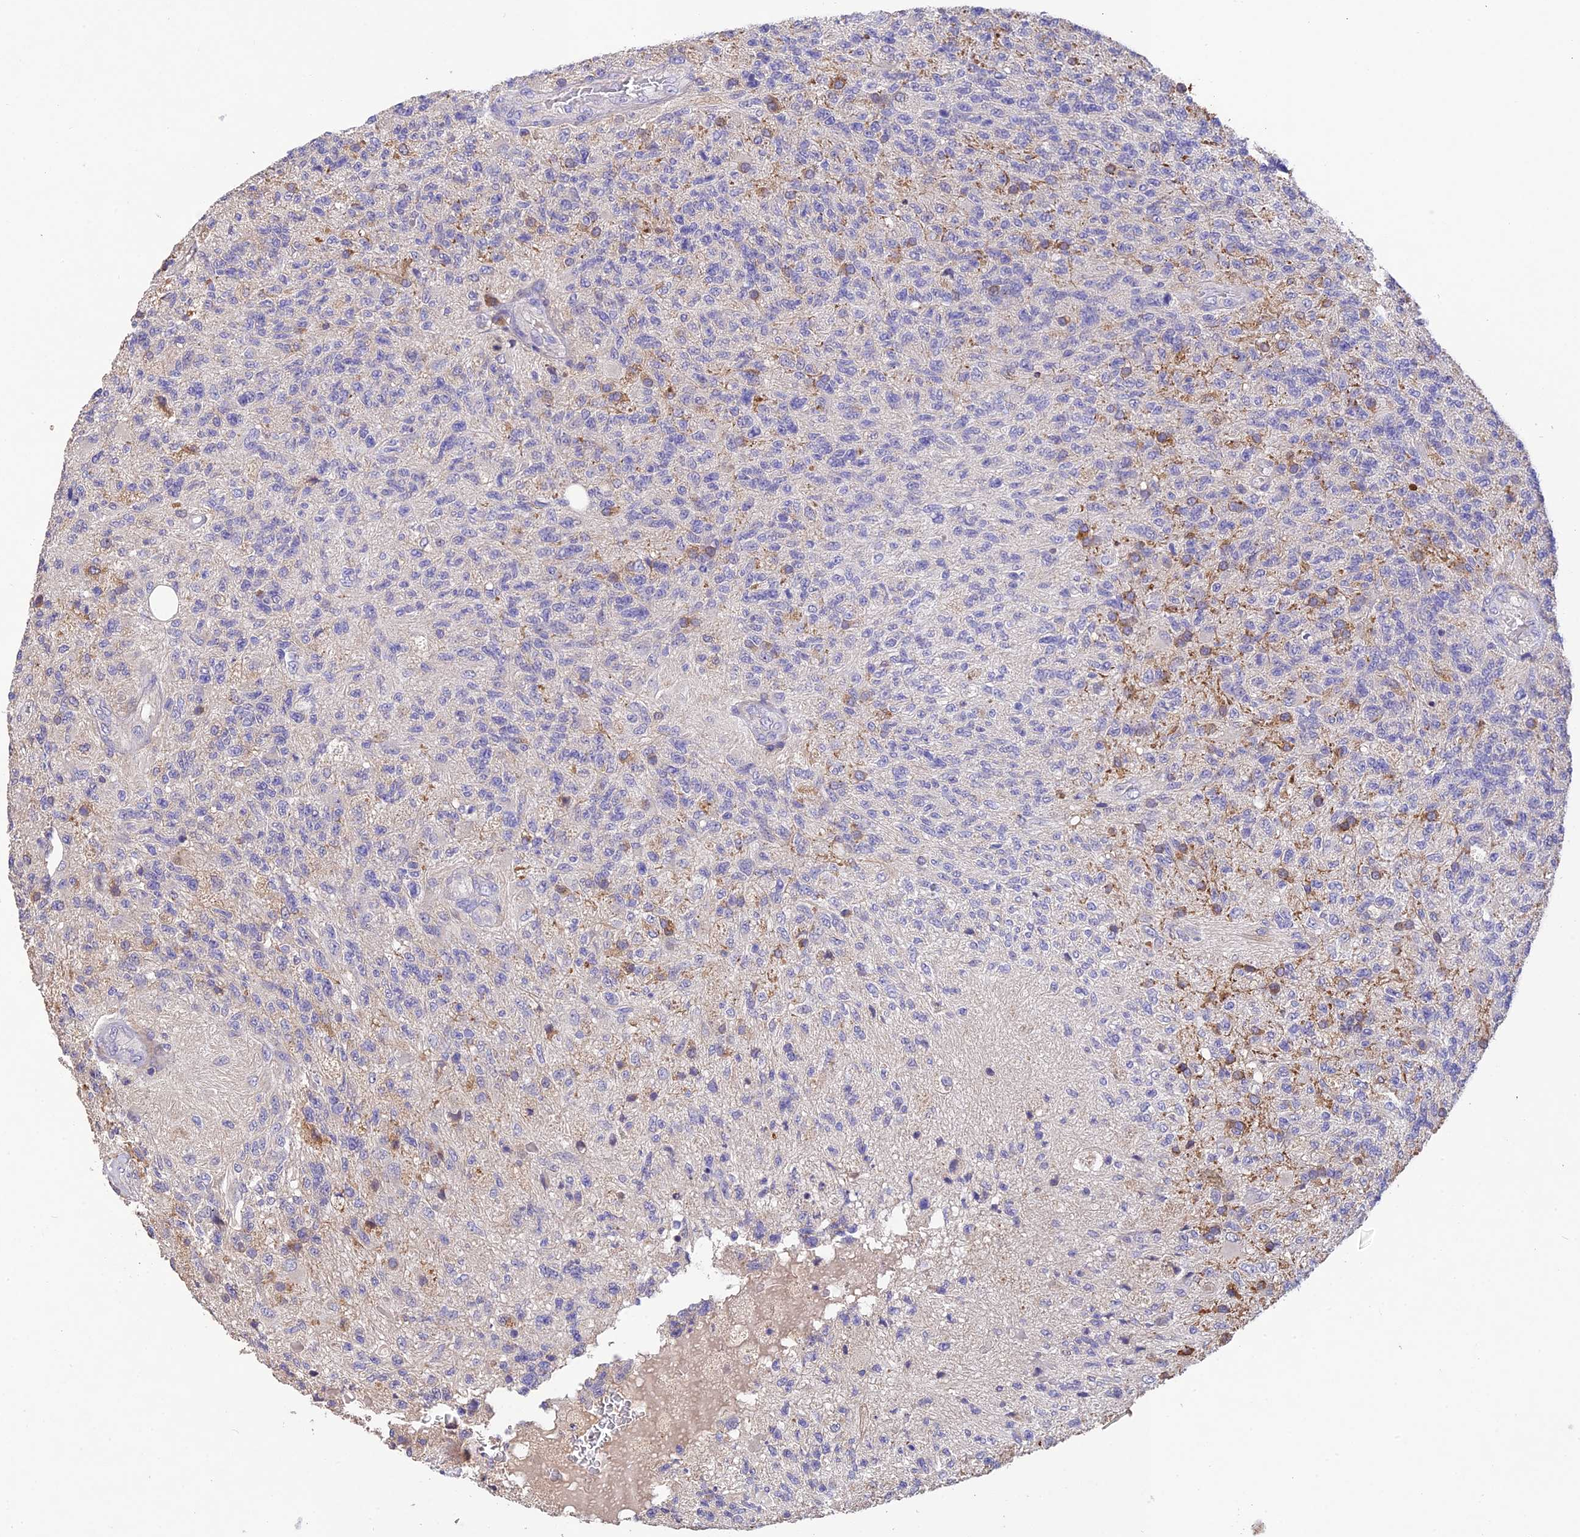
{"staining": {"intensity": "negative", "quantity": "none", "location": "none"}, "tissue": "glioma", "cell_type": "Tumor cells", "image_type": "cancer", "snomed": [{"axis": "morphology", "description": "Glioma, malignant, High grade"}, {"axis": "topography", "description": "Brain"}], "caption": "Human high-grade glioma (malignant) stained for a protein using immunohistochemistry demonstrates no positivity in tumor cells.", "gene": "DENND5B", "patient": {"sex": "male", "age": 56}}